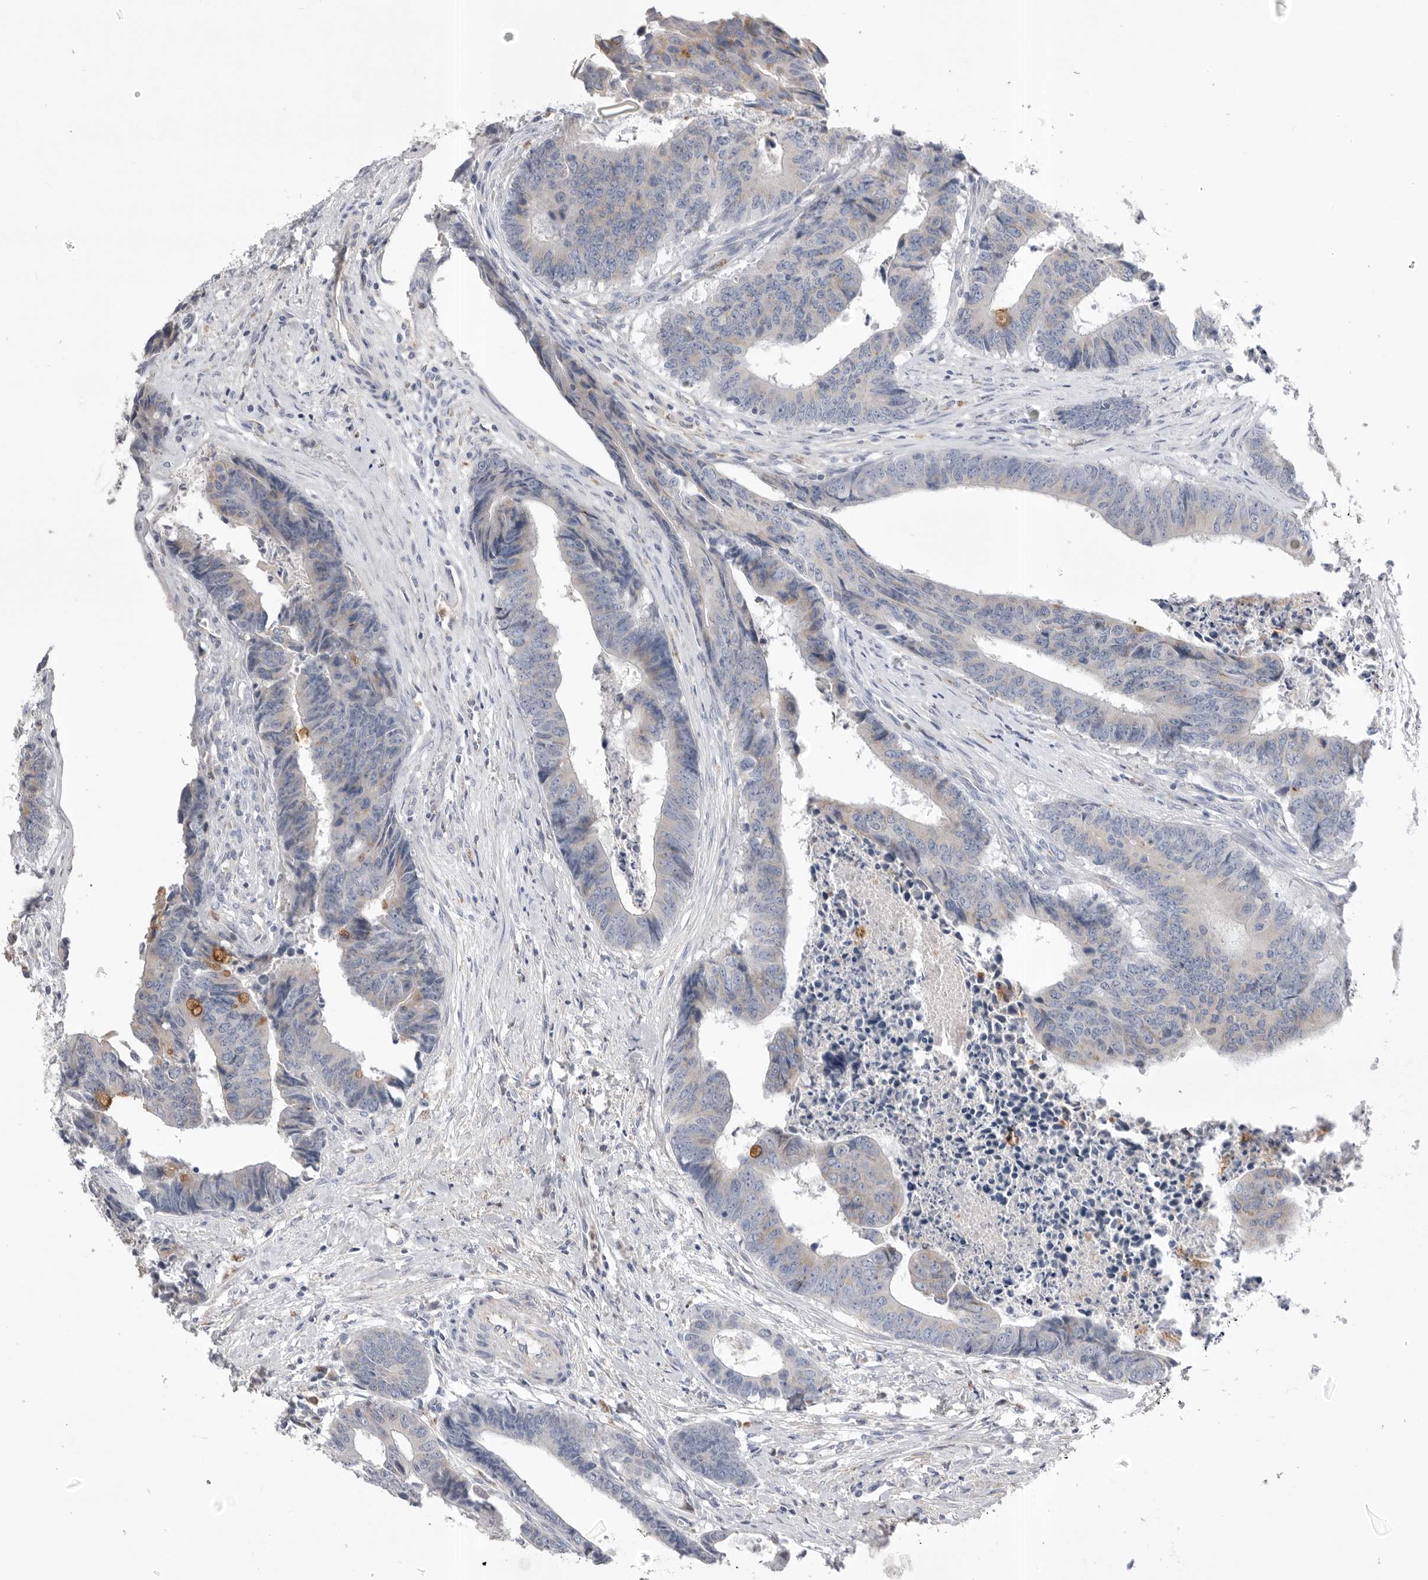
{"staining": {"intensity": "weak", "quantity": "<25%", "location": "cytoplasmic/membranous"}, "tissue": "colorectal cancer", "cell_type": "Tumor cells", "image_type": "cancer", "snomed": [{"axis": "morphology", "description": "Adenocarcinoma, NOS"}, {"axis": "topography", "description": "Rectum"}], "caption": "Immunohistochemical staining of human colorectal adenocarcinoma displays no significant staining in tumor cells. (Immunohistochemistry, brightfield microscopy, high magnification).", "gene": "CCDC126", "patient": {"sex": "male", "age": 84}}